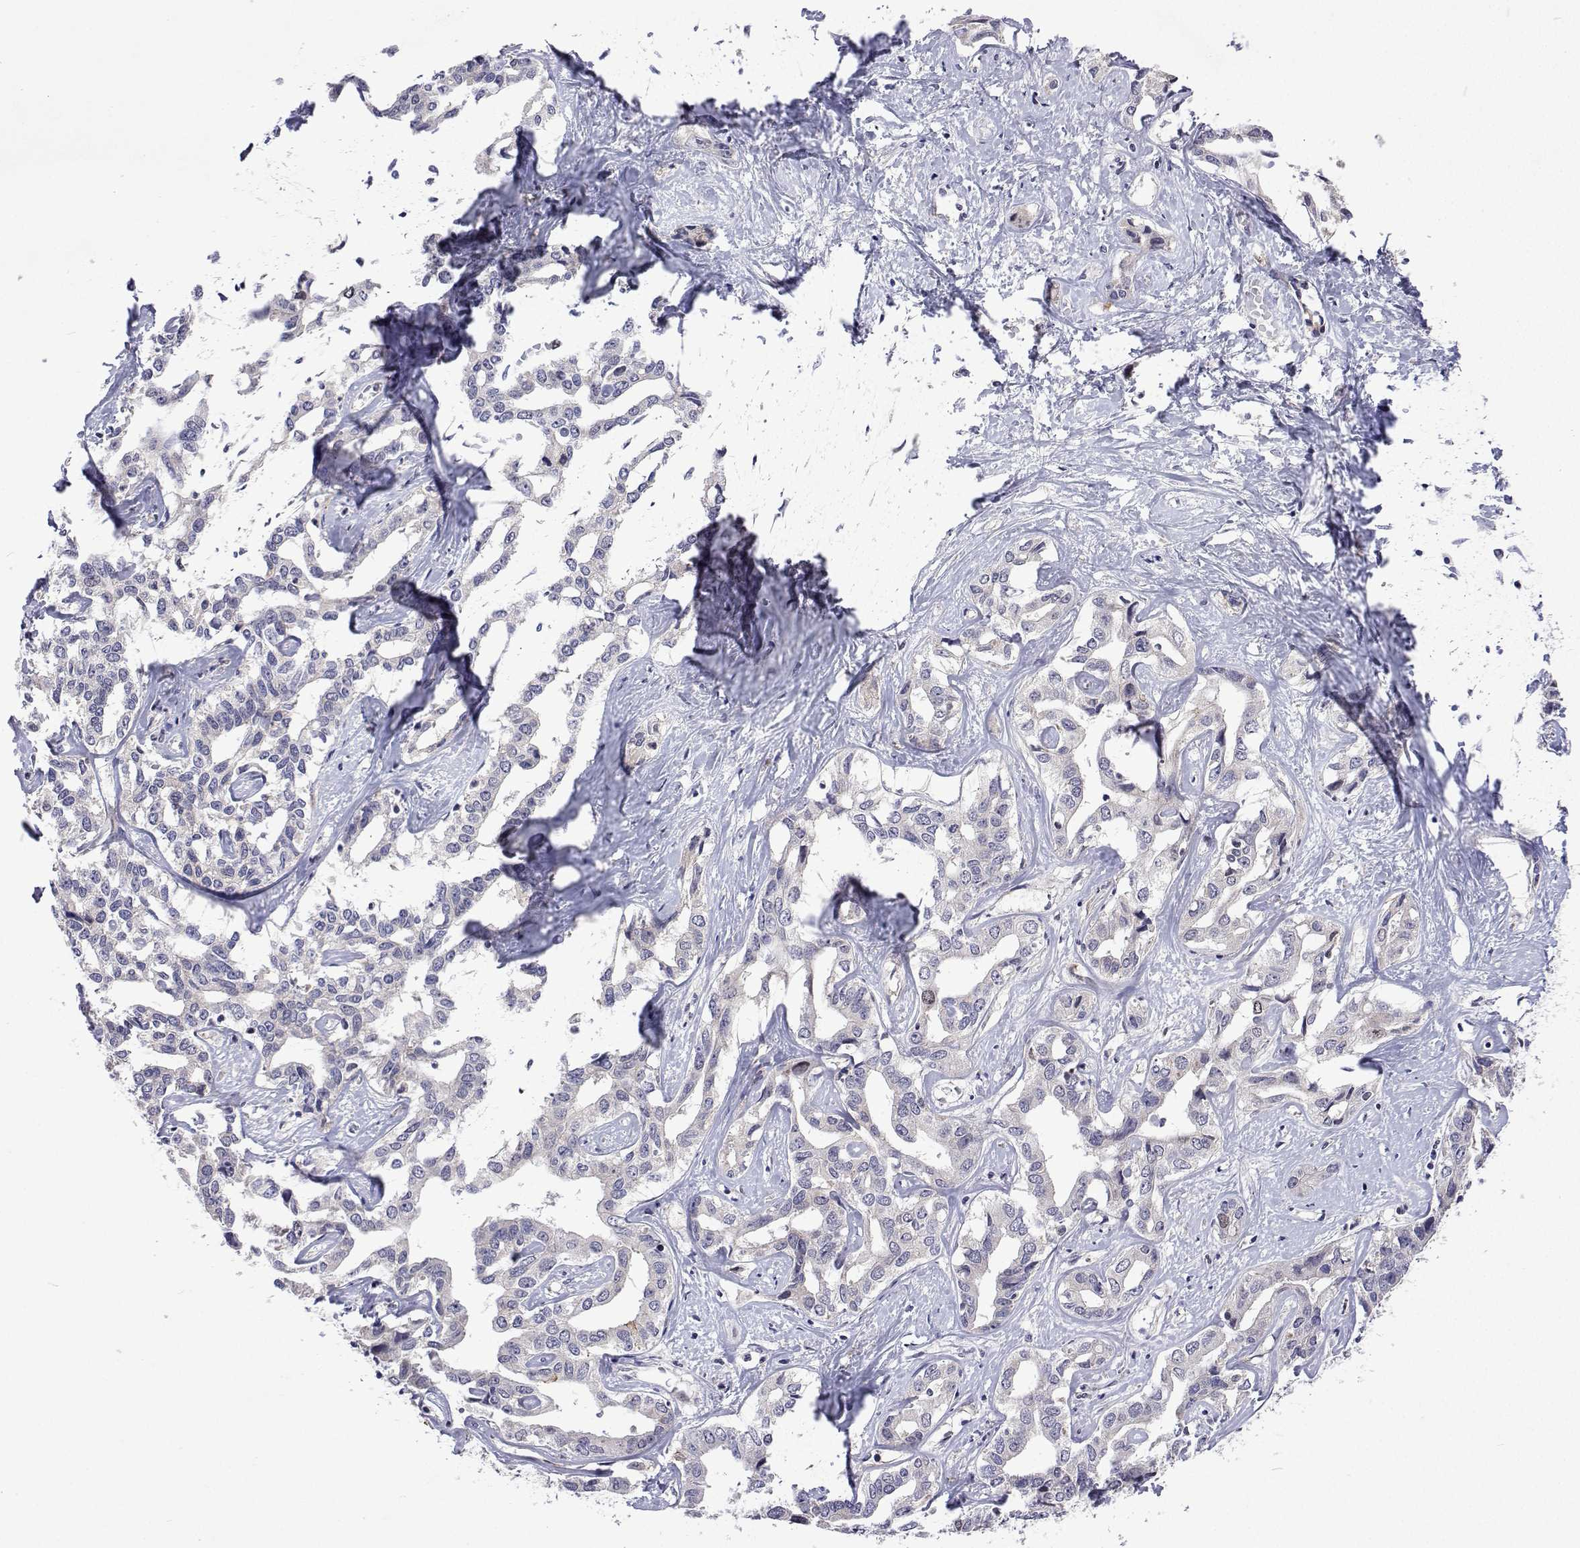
{"staining": {"intensity": "negative", "quantity": "none", "location": "none"}, "tissue": "liver cancer", "cell_type": "Tumor cells", "image_type": "cancer", "snomed": [{"axis": "morphology", "description": "Cholangiocarcinoma"}, {"axis": "topography", "description": "Liver"}], "caption": "An immunohistochemistry image of cholangiocarcinoma (liver) is shown. There is no staining in tumor cells of cholangiocarcinoma (liver). The staining was performed using DAB to visualize the protein expression in brown, while the nuclei were stained in blue with hematoxylin (Magnification: 20x).", "gene": "DHTKD1", "patient": {"sex": "male", "age": 59}}